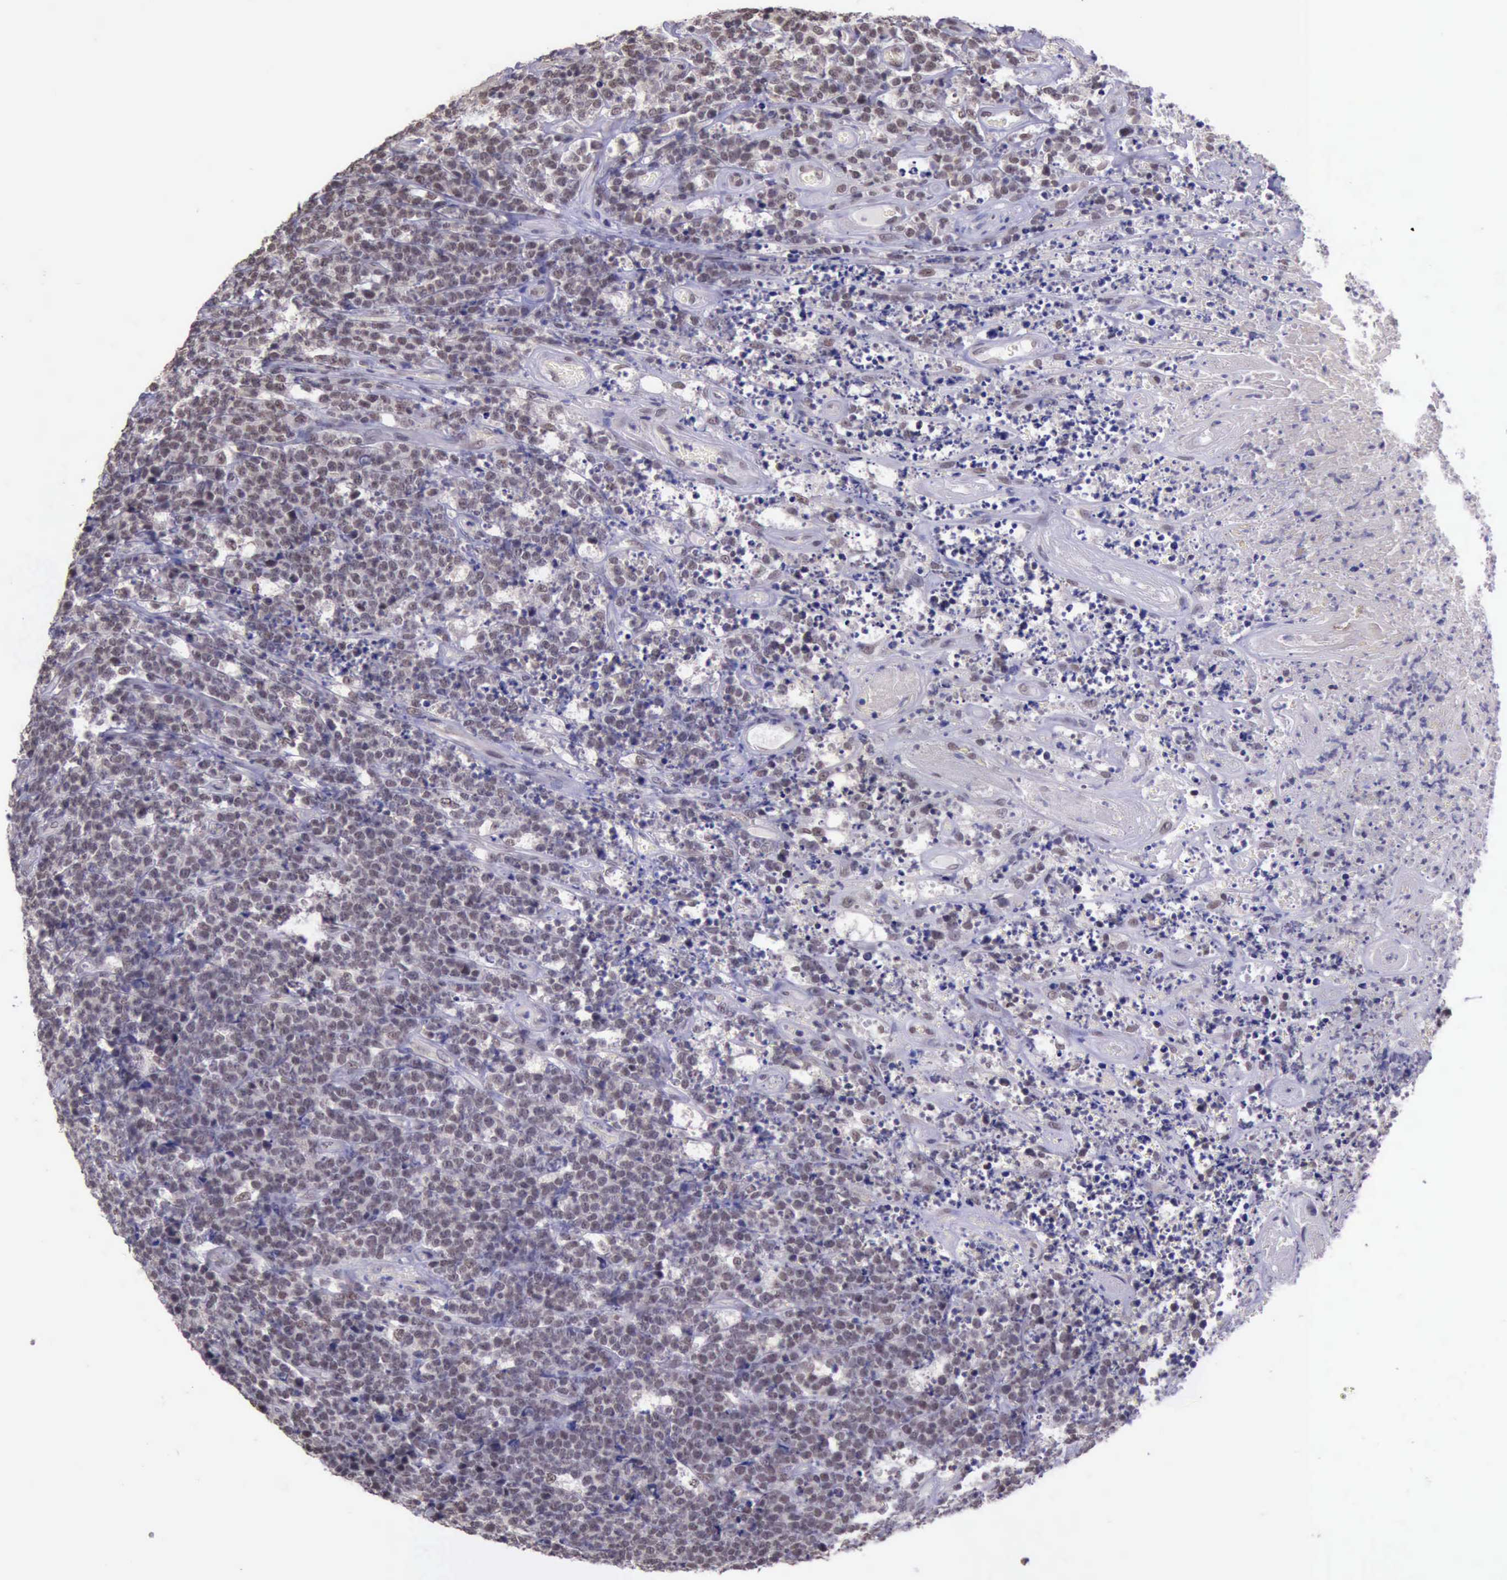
{"staining": {"intensity": "weak", "quantity": ">75%", "location": "nuclear"}, "tissue": "lymphoma", "cell_type": "Tumor cells", "image_type": "cancer", "snomed": [{"axis": "morphology", "description": "Malignant lymphoma, non-Hodgkin's type, High grade"}, {"axis": "topography", "description": "Small intestine"}, {"axis": "topography", "description": "Colon"}], "caption": "A low amount of weak nuclear positivity is seen in about >75% of tumor cells in lymphoma tissue.", "gene": "PRPF39", "patient": {"sex": "male", "age": 8}}